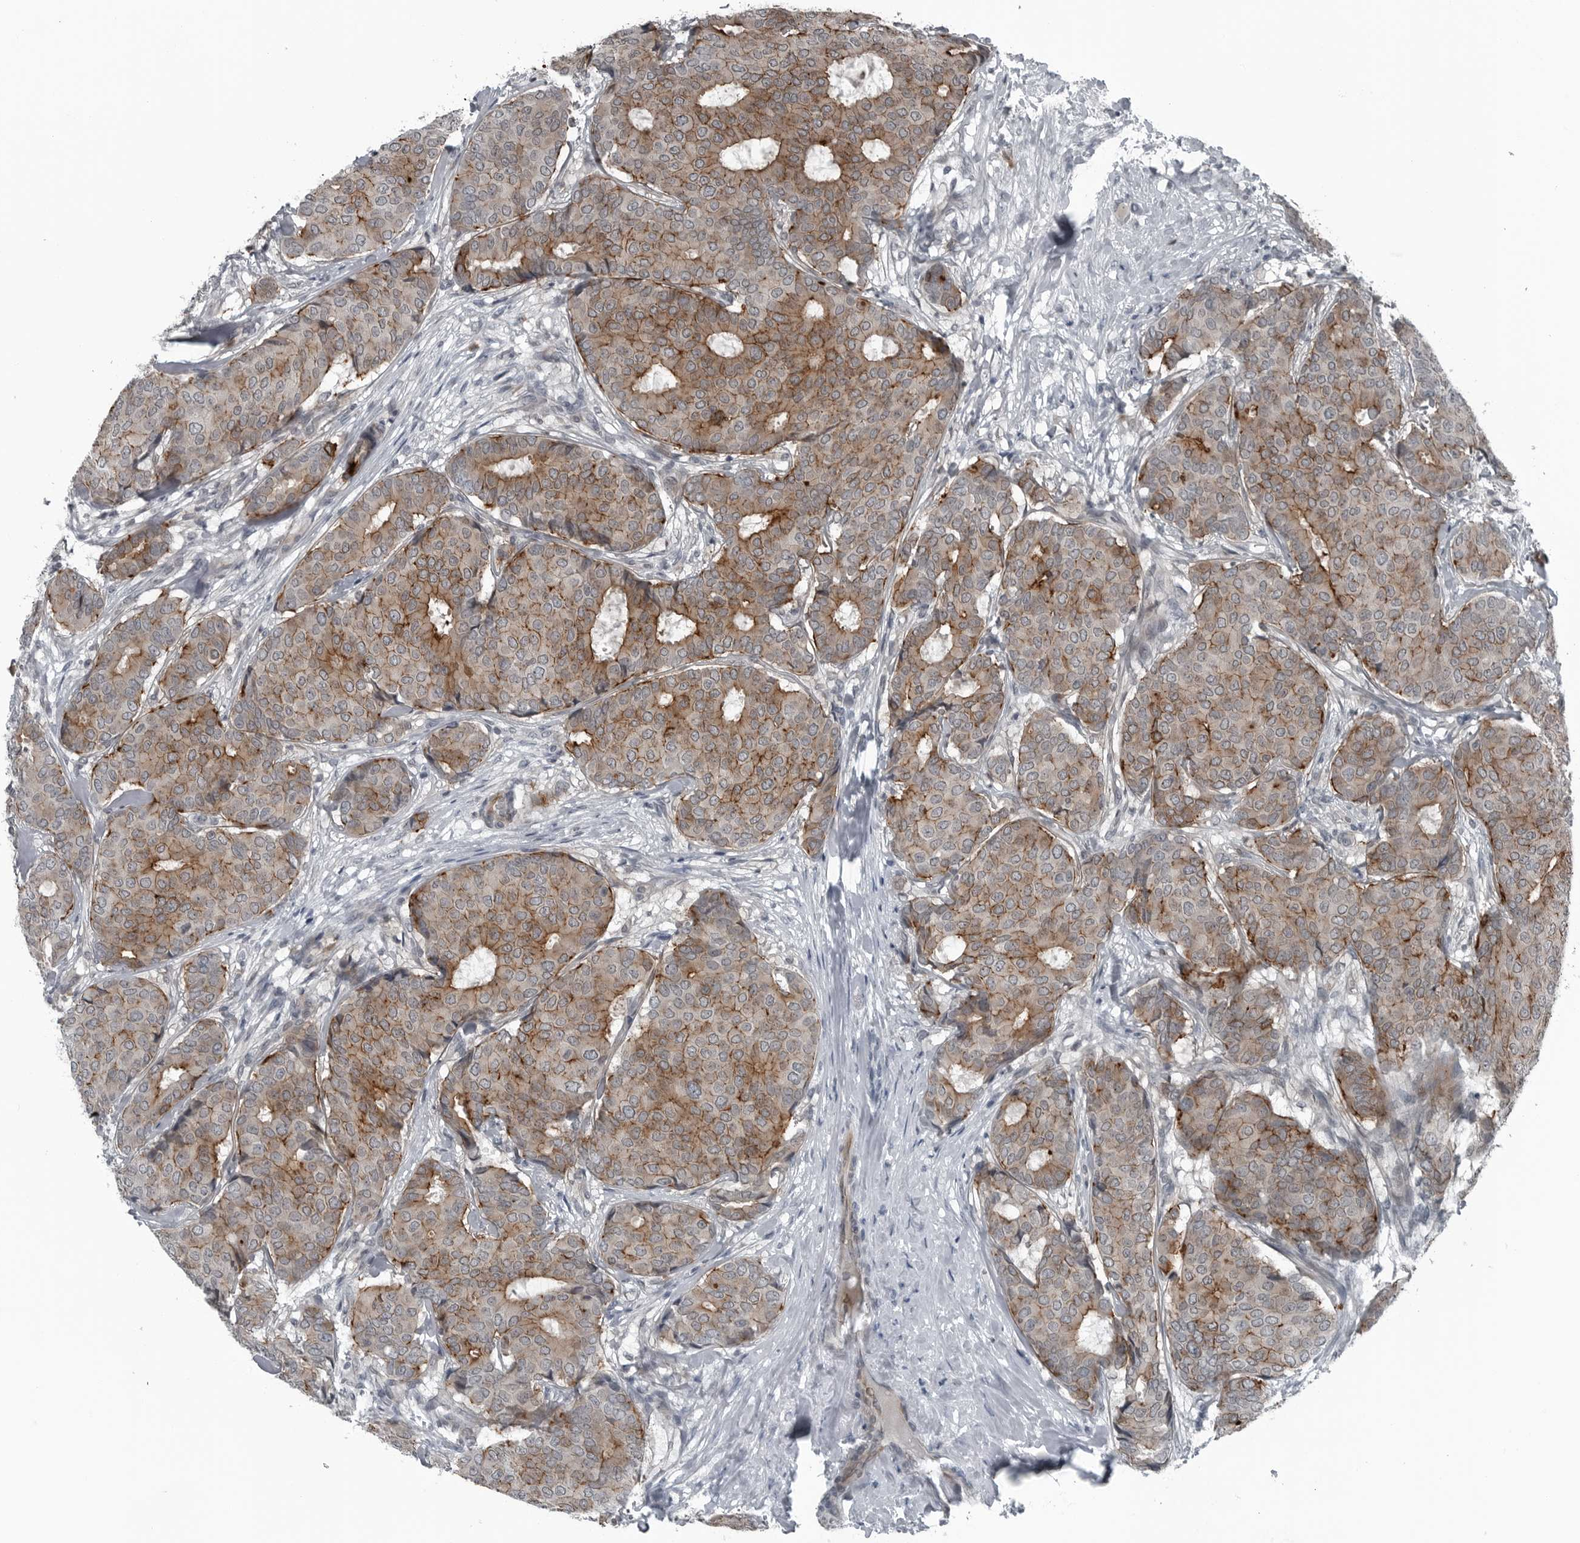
{"staining": {"intensity": "strong", "quantity": ">75%", "location": "cytoplasmic/membranous"}, "tissue": "breast cancer", "cell_type": "Tumor cells", "image_type": "cancer", "snomed": [{"axis": "morphology", "description": "Duct carcinoma"}, {"axis": "topography", "description": "Breast"}], "caption": "This photomicrograph exhibits invasive ductal carcinoma (breast) stained with IHC to label a protein in brown. The cytoplasmic/membranous of tumor cells show strong positivity for the protein. Nuclei are counter-stained blue.", "gene": "GAK", "patient": {"sex": "female", "age": 75}}